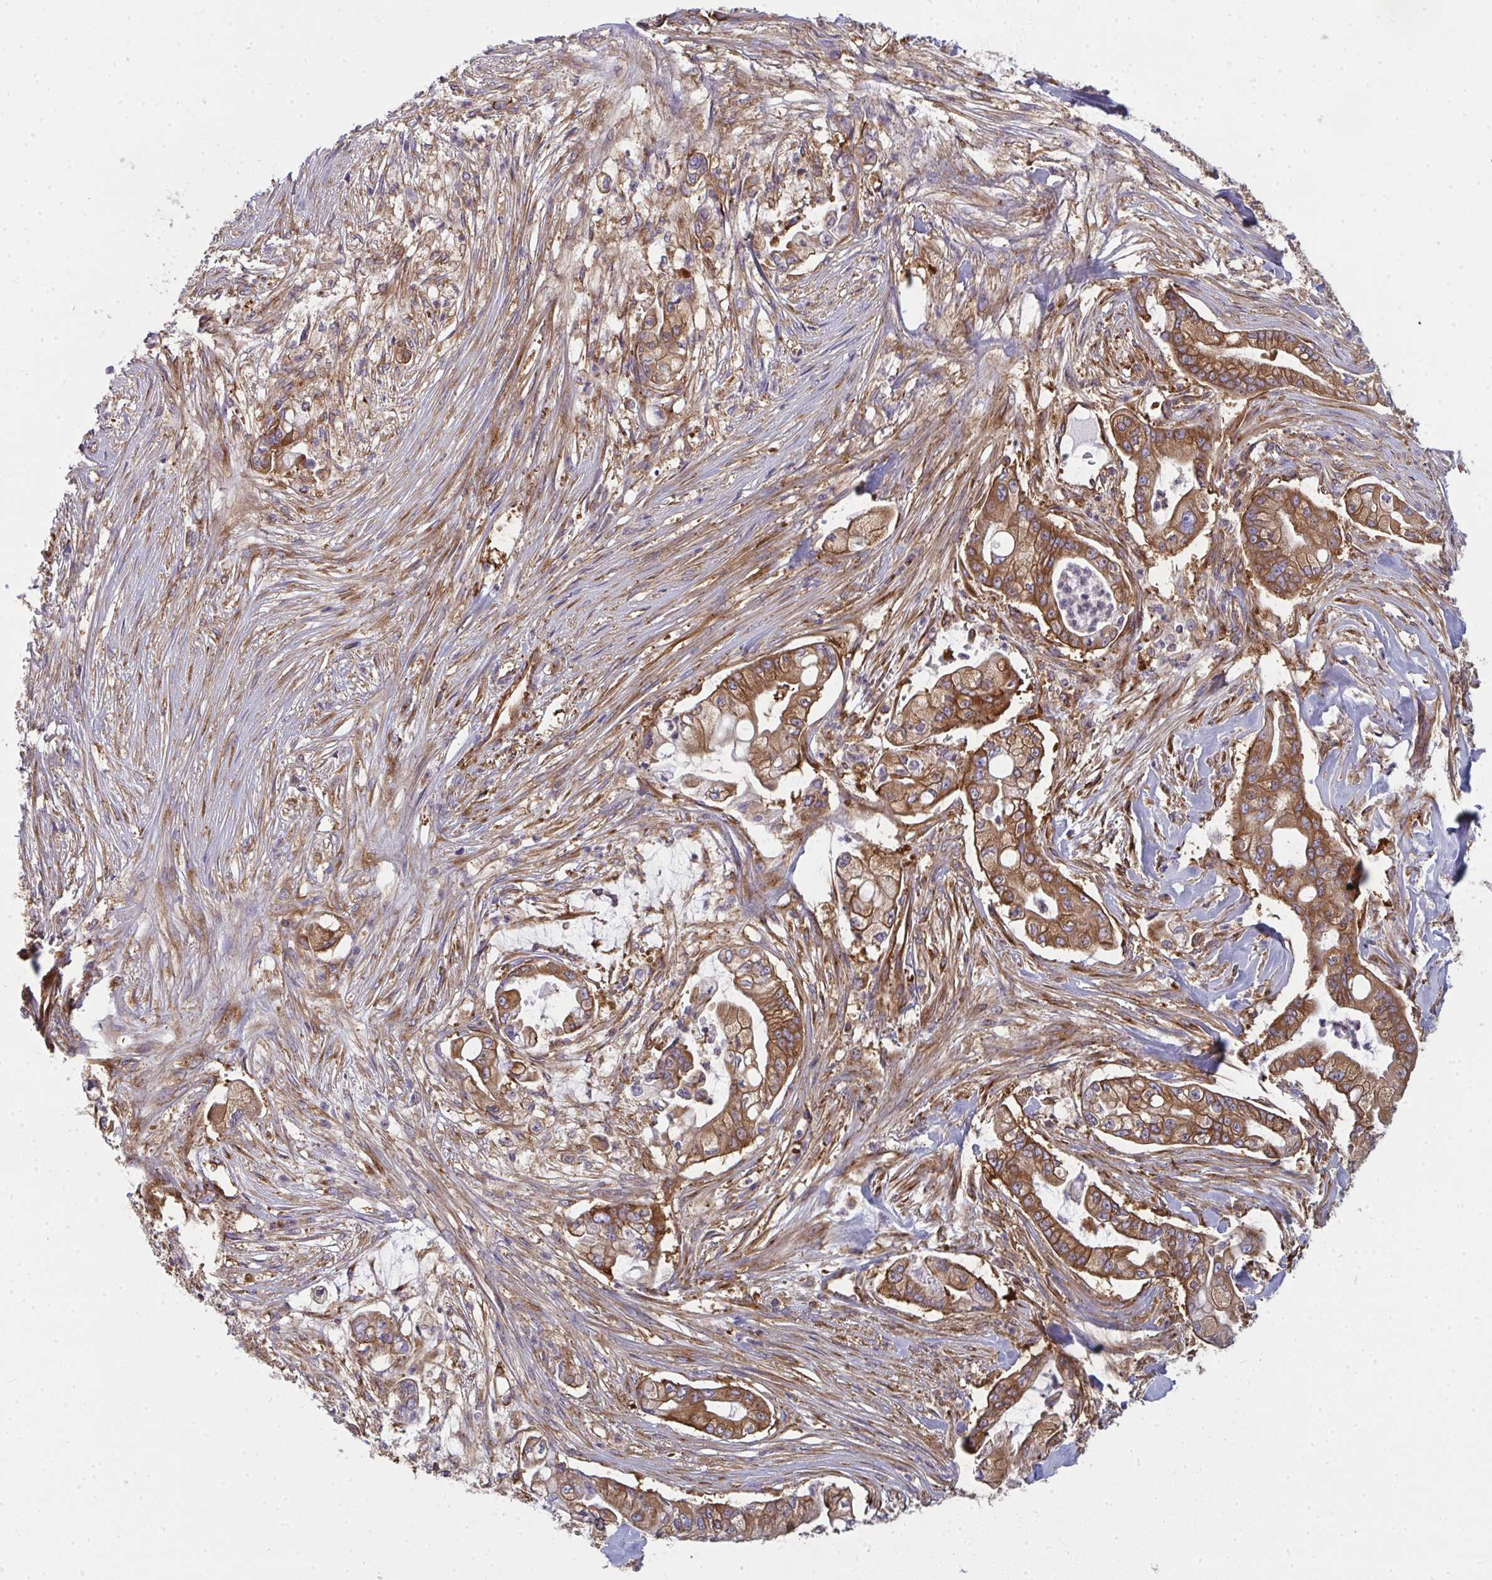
{"staining": {"intensity": "moderate", "quantity": ">75%", "location": "cytoplasmic/membranous"}, "tissue": "pancreatic cancer", "cell_type": "Tumor cells", "image_type": "cancer", "snomed": [{"axis": "morphology", "description": "Adenocarcinoma, NOS"}, {"axis": "topography", "description": "Pancreas"}], "caption": "Protein staining exhibits moderate cytoplasmic/membranous expression in approximately >75% of tumor cells in pancreatic cancer (adenocarcinoma).", "gene": "DYNC1I2", "patient": {"sex": "female", "age": 69}}